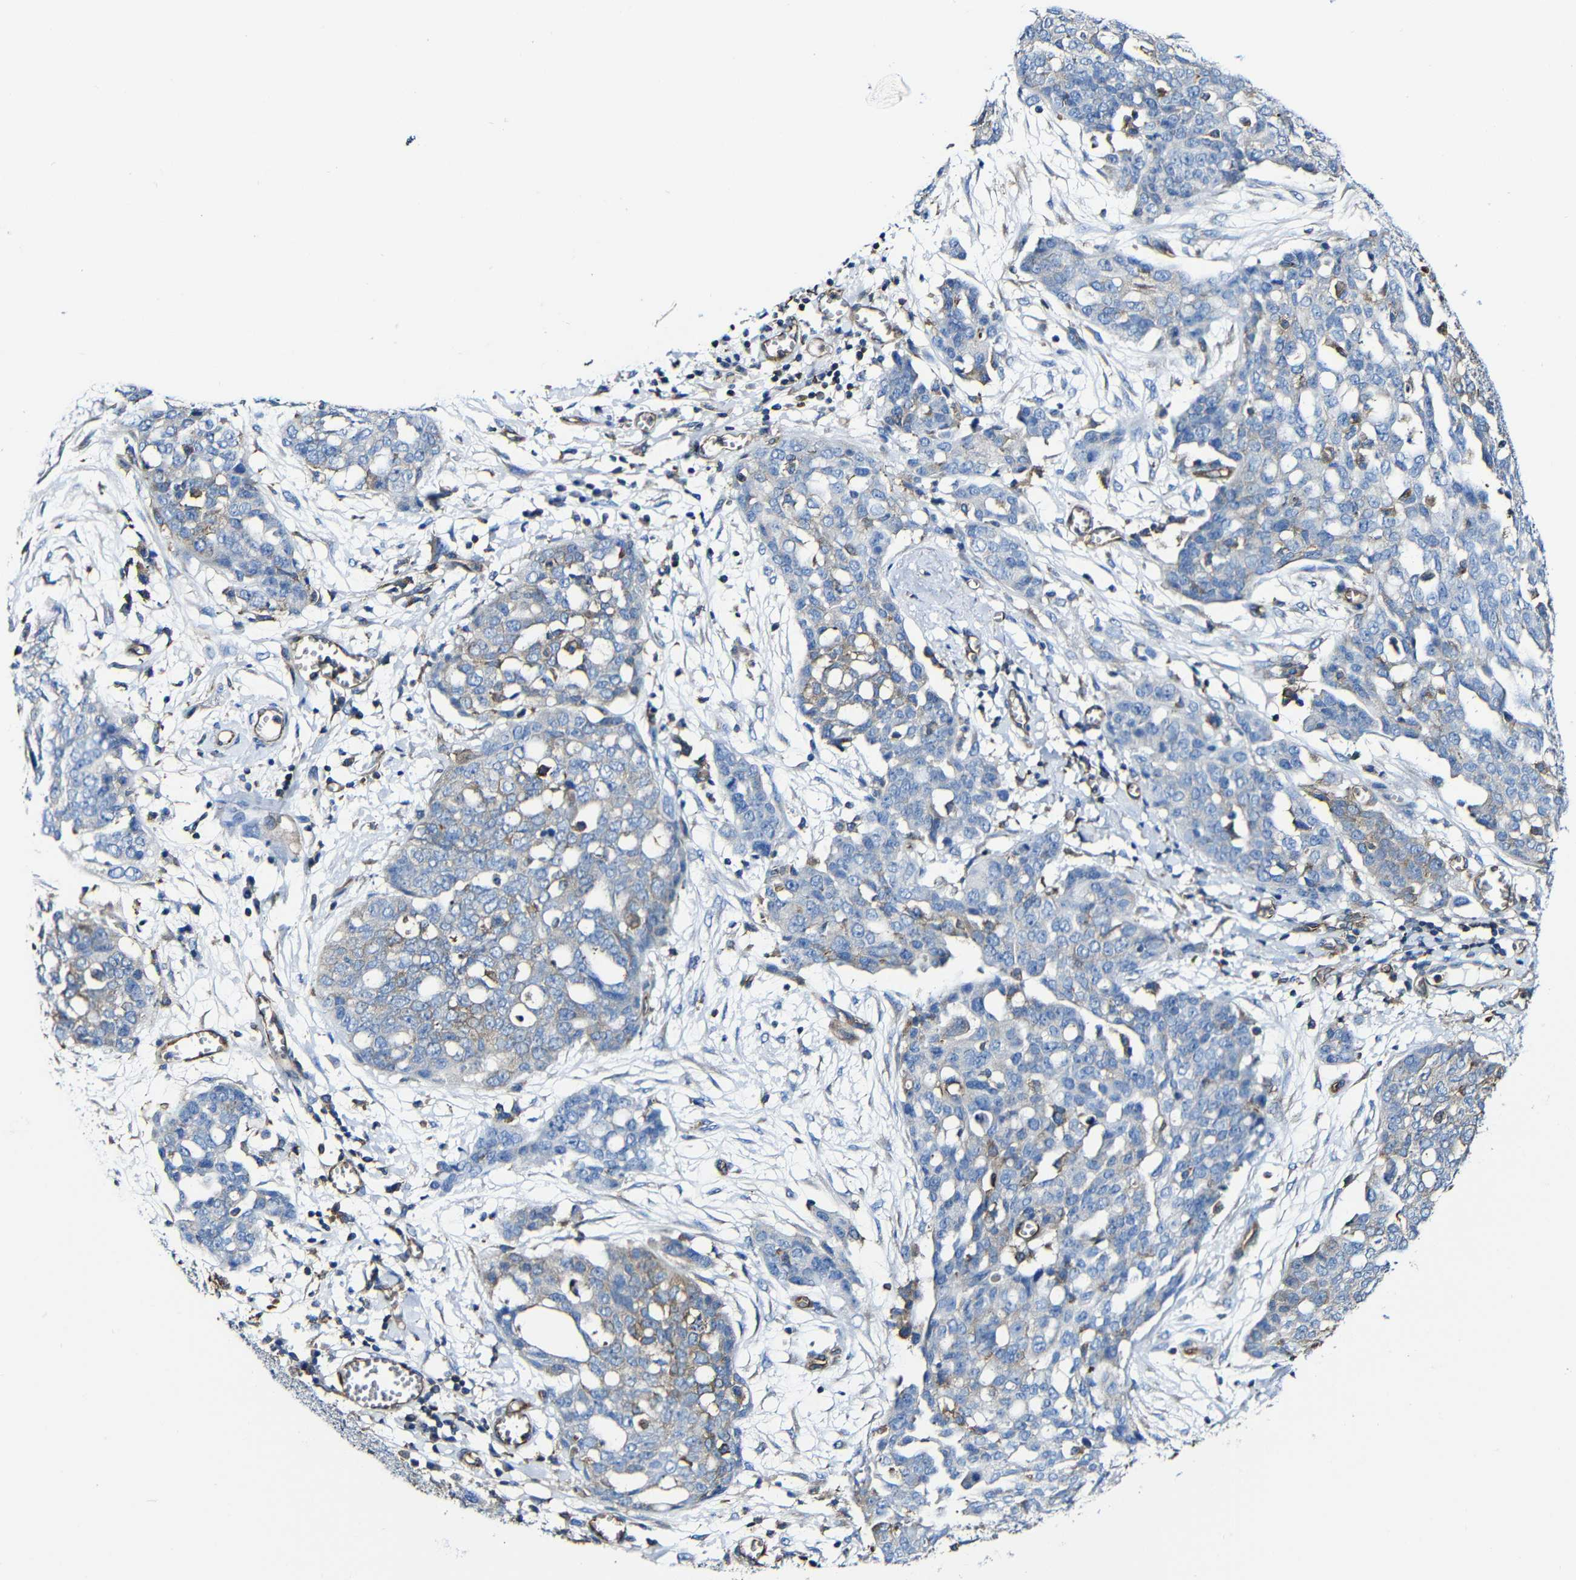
{"staining": {"intensity": "weak", "quantity": "<25%", "location": "cytoplasmic/membranous"}, "tissue": "ovarian cancer", "cell_type": "Tumor cells", "image_type": "cancer", "snomed": [{"axis": "morphology", "description": "Cystadenocarcinoma, serous, NOS"}, {"axis": "topography", "description": "Soft tissue"}, {"axis": "topography", "description": "Ovary"}], "caption": "Tumor cells show no significant protein expression in serous cystadenocarcinoma (ovarian).", "gene": "MSN", "patient": {"sex": "female", "age": 57}}